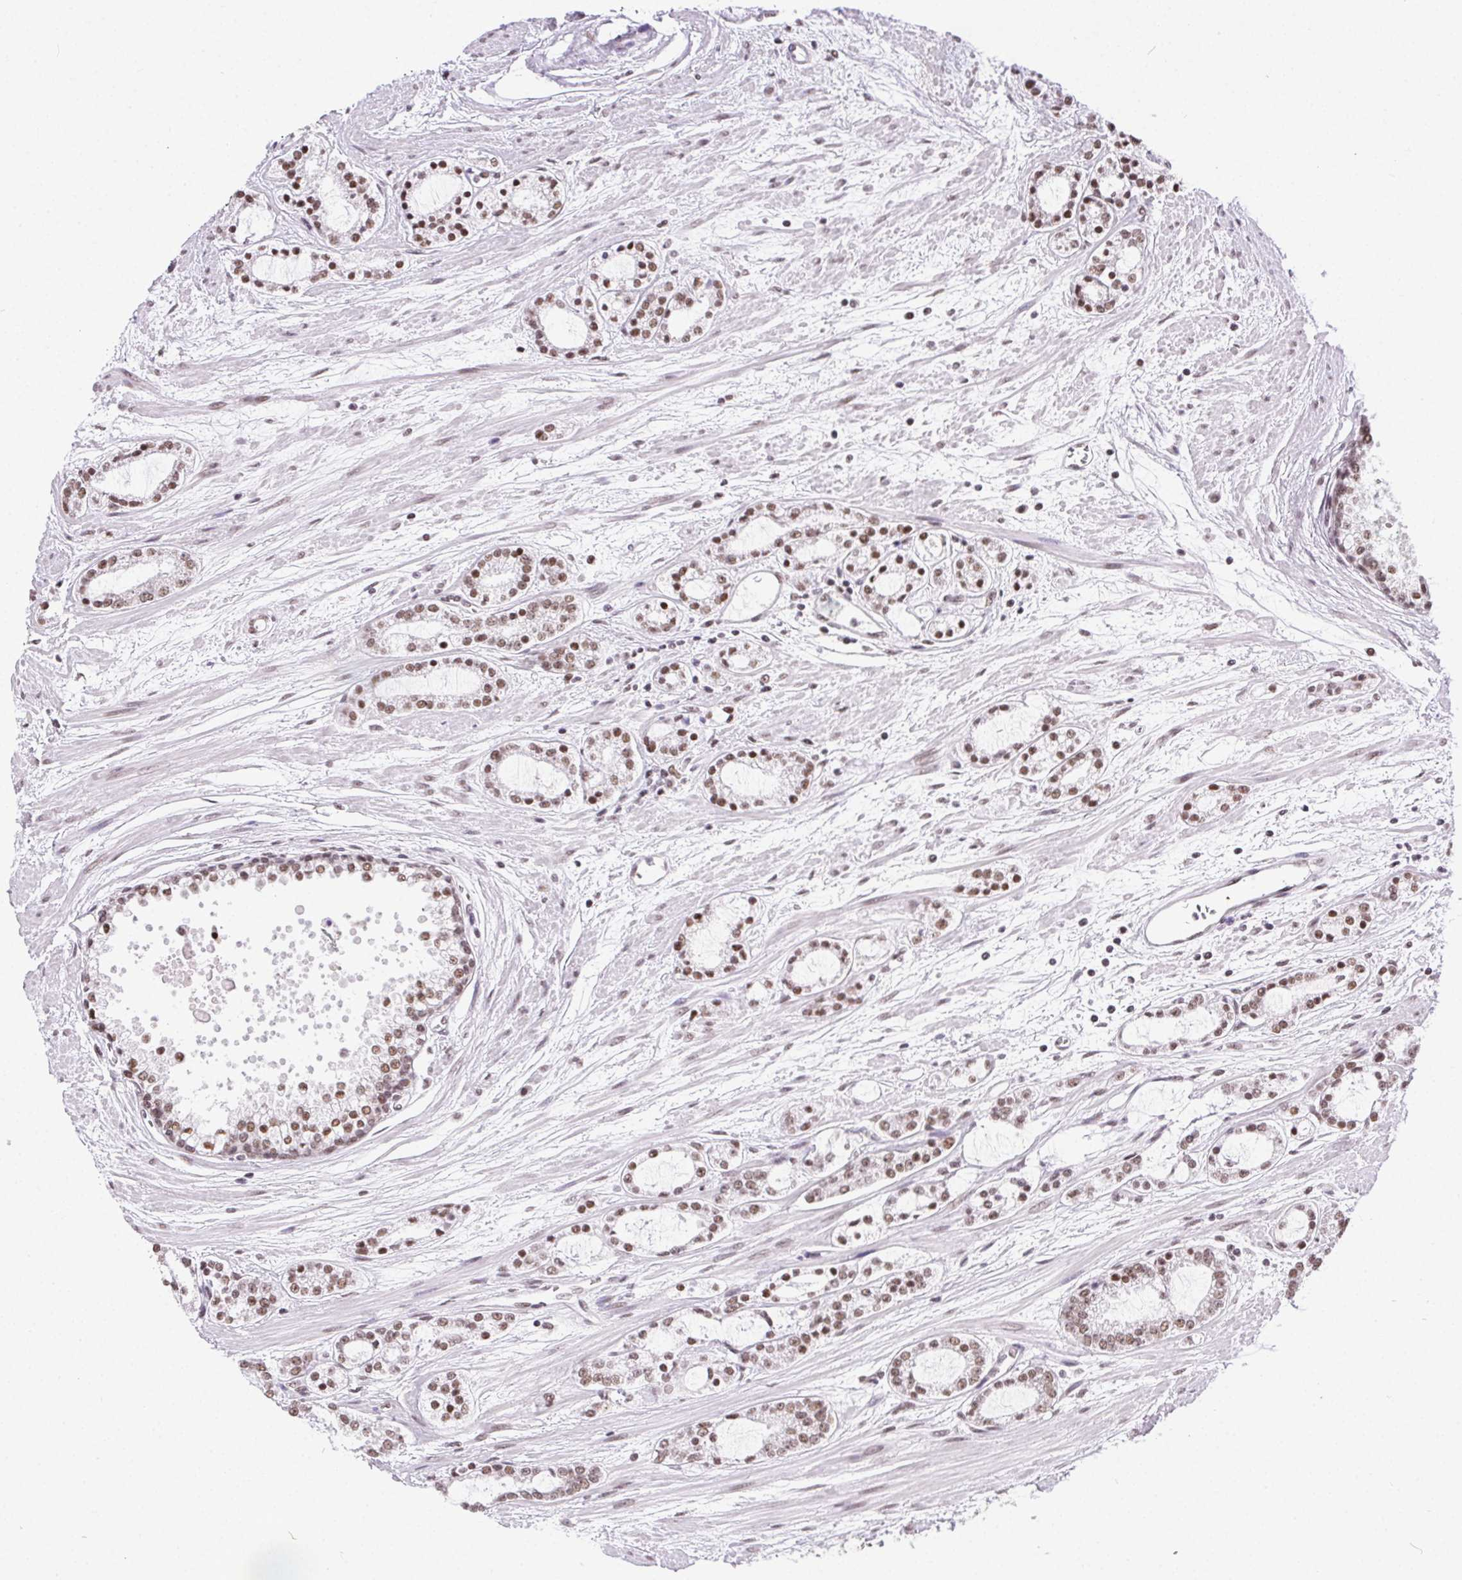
{"staining": {"intensity": "moderate", "quantity": ">75%", "location": "nuclear"}, "tissue": "prostate cancer", "cell_type": "Tumor cells", "image_type": "cancer", "snomed": [{"axis": "morphology", "description": "Adenocarcinoma, Medium grade"}, {"axis": "topography", "description": "Prostate"}], "caption": "IHC (DAB) staining of human medium-grade adenocarcinoma (prostate) reveals moderate nuclear protein staining in approximately >75% of tumor cells.", "gene": "TRA2B", "patient": {"sex": "male", "age": 57}}